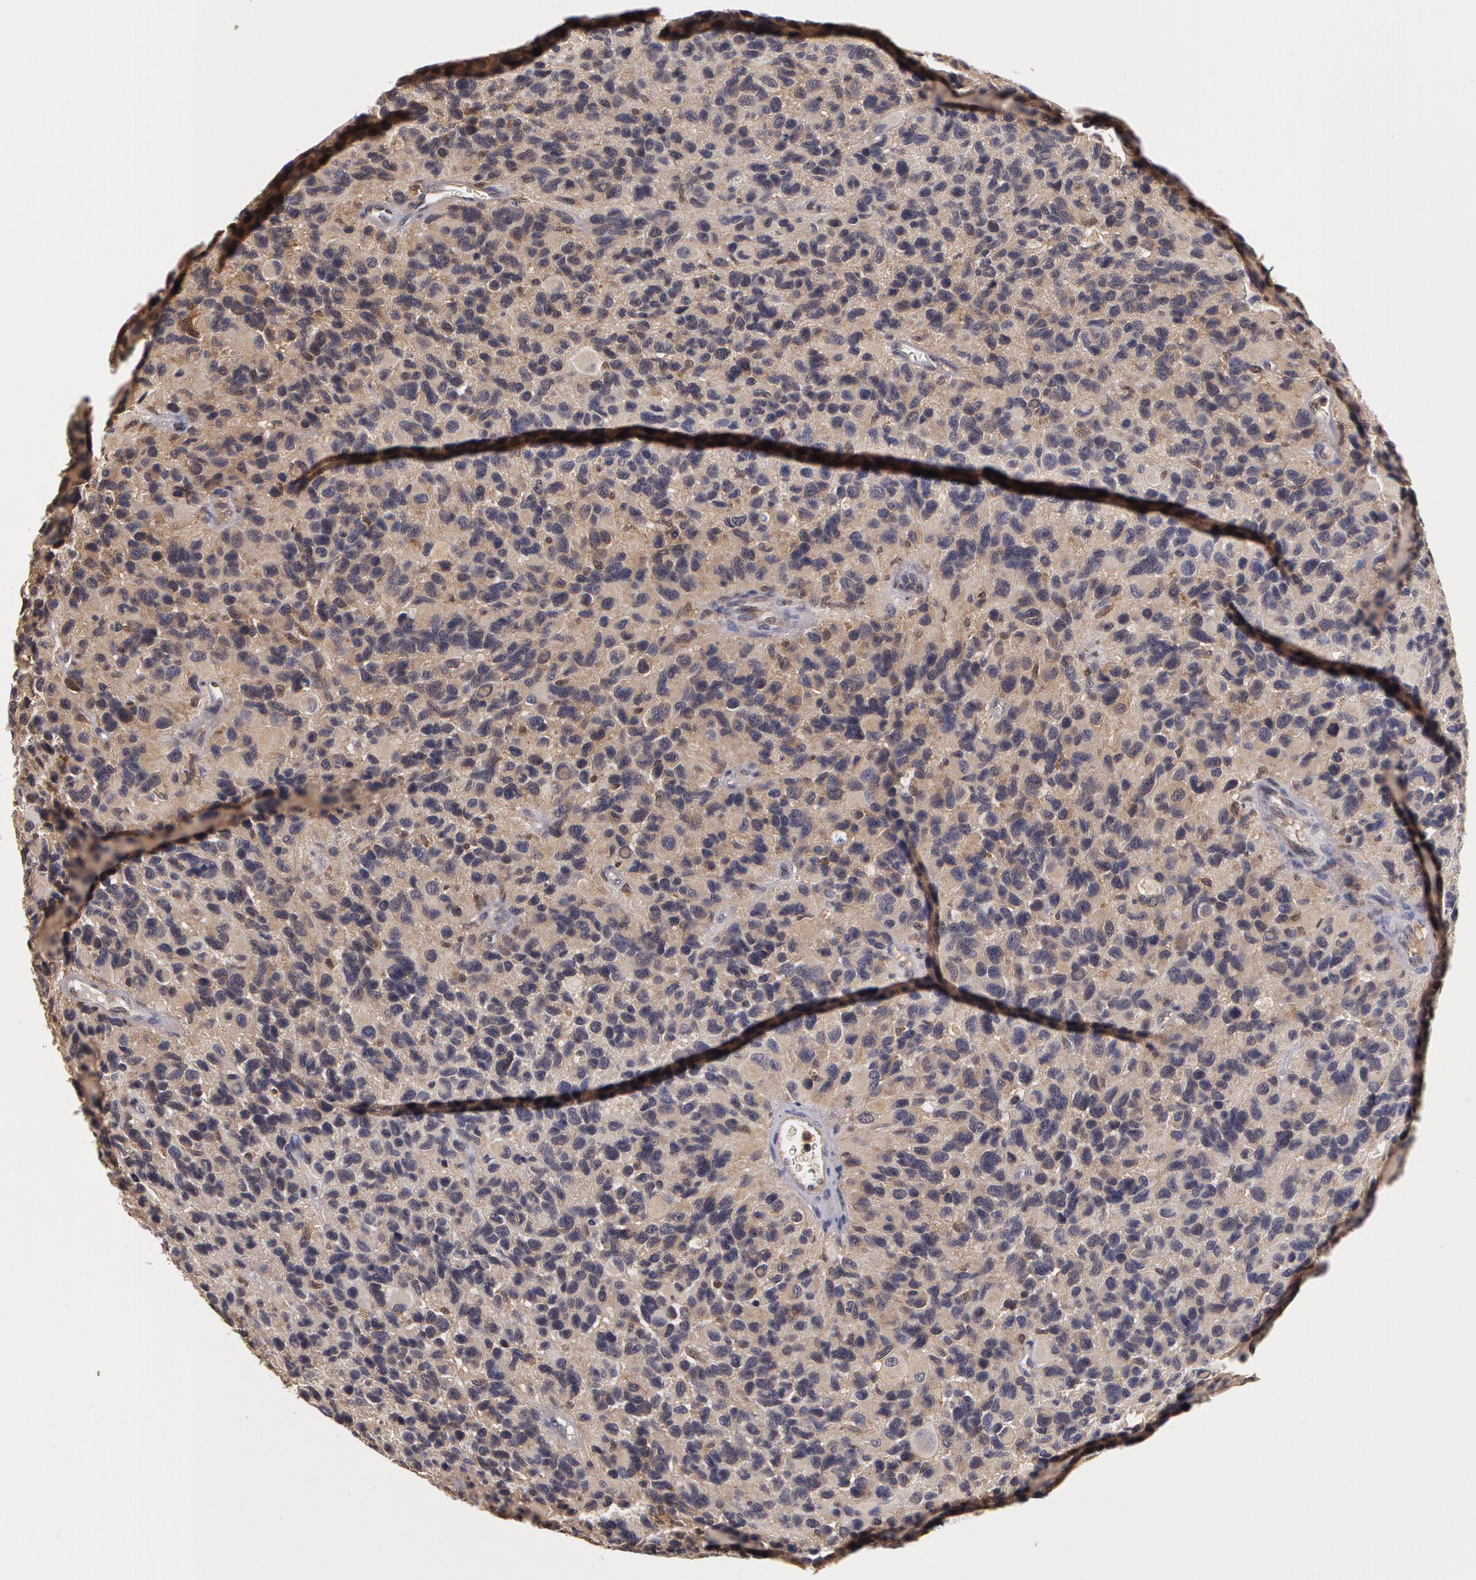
{"staining": {"intensity": "negative", "quantity": "none", "location": "none"}, "tissue": "glioma", "cell_type": "Tumor cells", "image_type": "cancer", "snomed": [{"axis": "morphology", "description": "Glioma, malignant, High grade"}, {"axis": "topography", "description": "Brain"}], "caption": "This image is of glioma stained with immunohistochemistry to label a protein in brown with the nuclei are counter-stained blue. There is no expression in tumor cells. Brightfield microscopy of immunohistochemistry (IHC) stained with DAB (3,3'-diaminobenzidine) (brown) and hematoxylin (blue), captured at high magnification.", "gene": "AHSA1", "patient": {"sex": "male", "age": 77}}